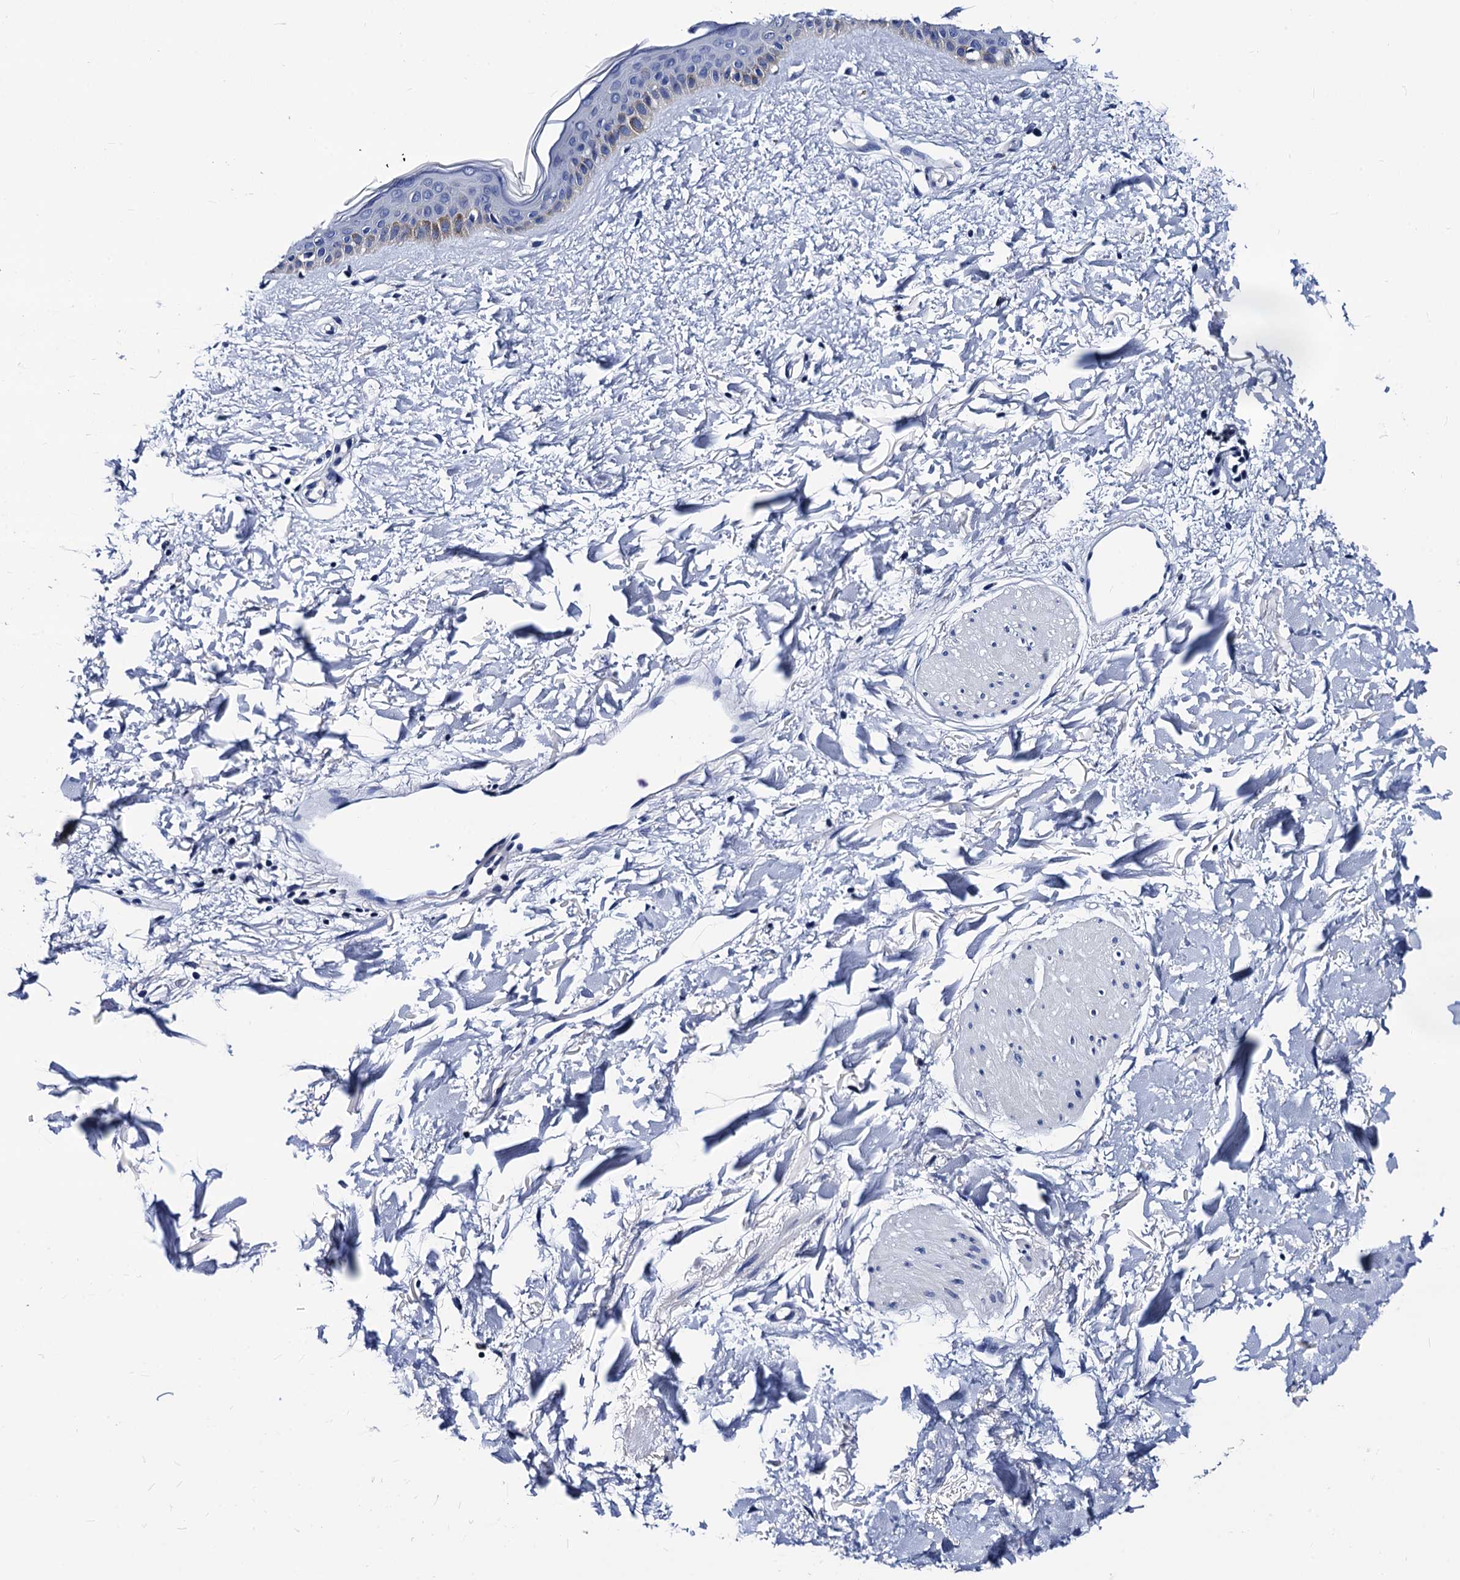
{"staining": {"intensity": "negative", "quantity": "none", "location": "none"}, "tissue": "skin", "cell_type": "Fibroblasts", "image_type": "normal", "snomed": [{"axis": "morphology", "description": "Normal tissue, NOS"}, {"axis": "topography", "description": "Skin"}], "caption": "DAB (3,3'-diaminobenzidine) immunohistochemical staining of normal human skin exhibits no significant expression in fibroblasts.", "gene": "LRRC30", "patient": {"sex": "female", "age": 58}}